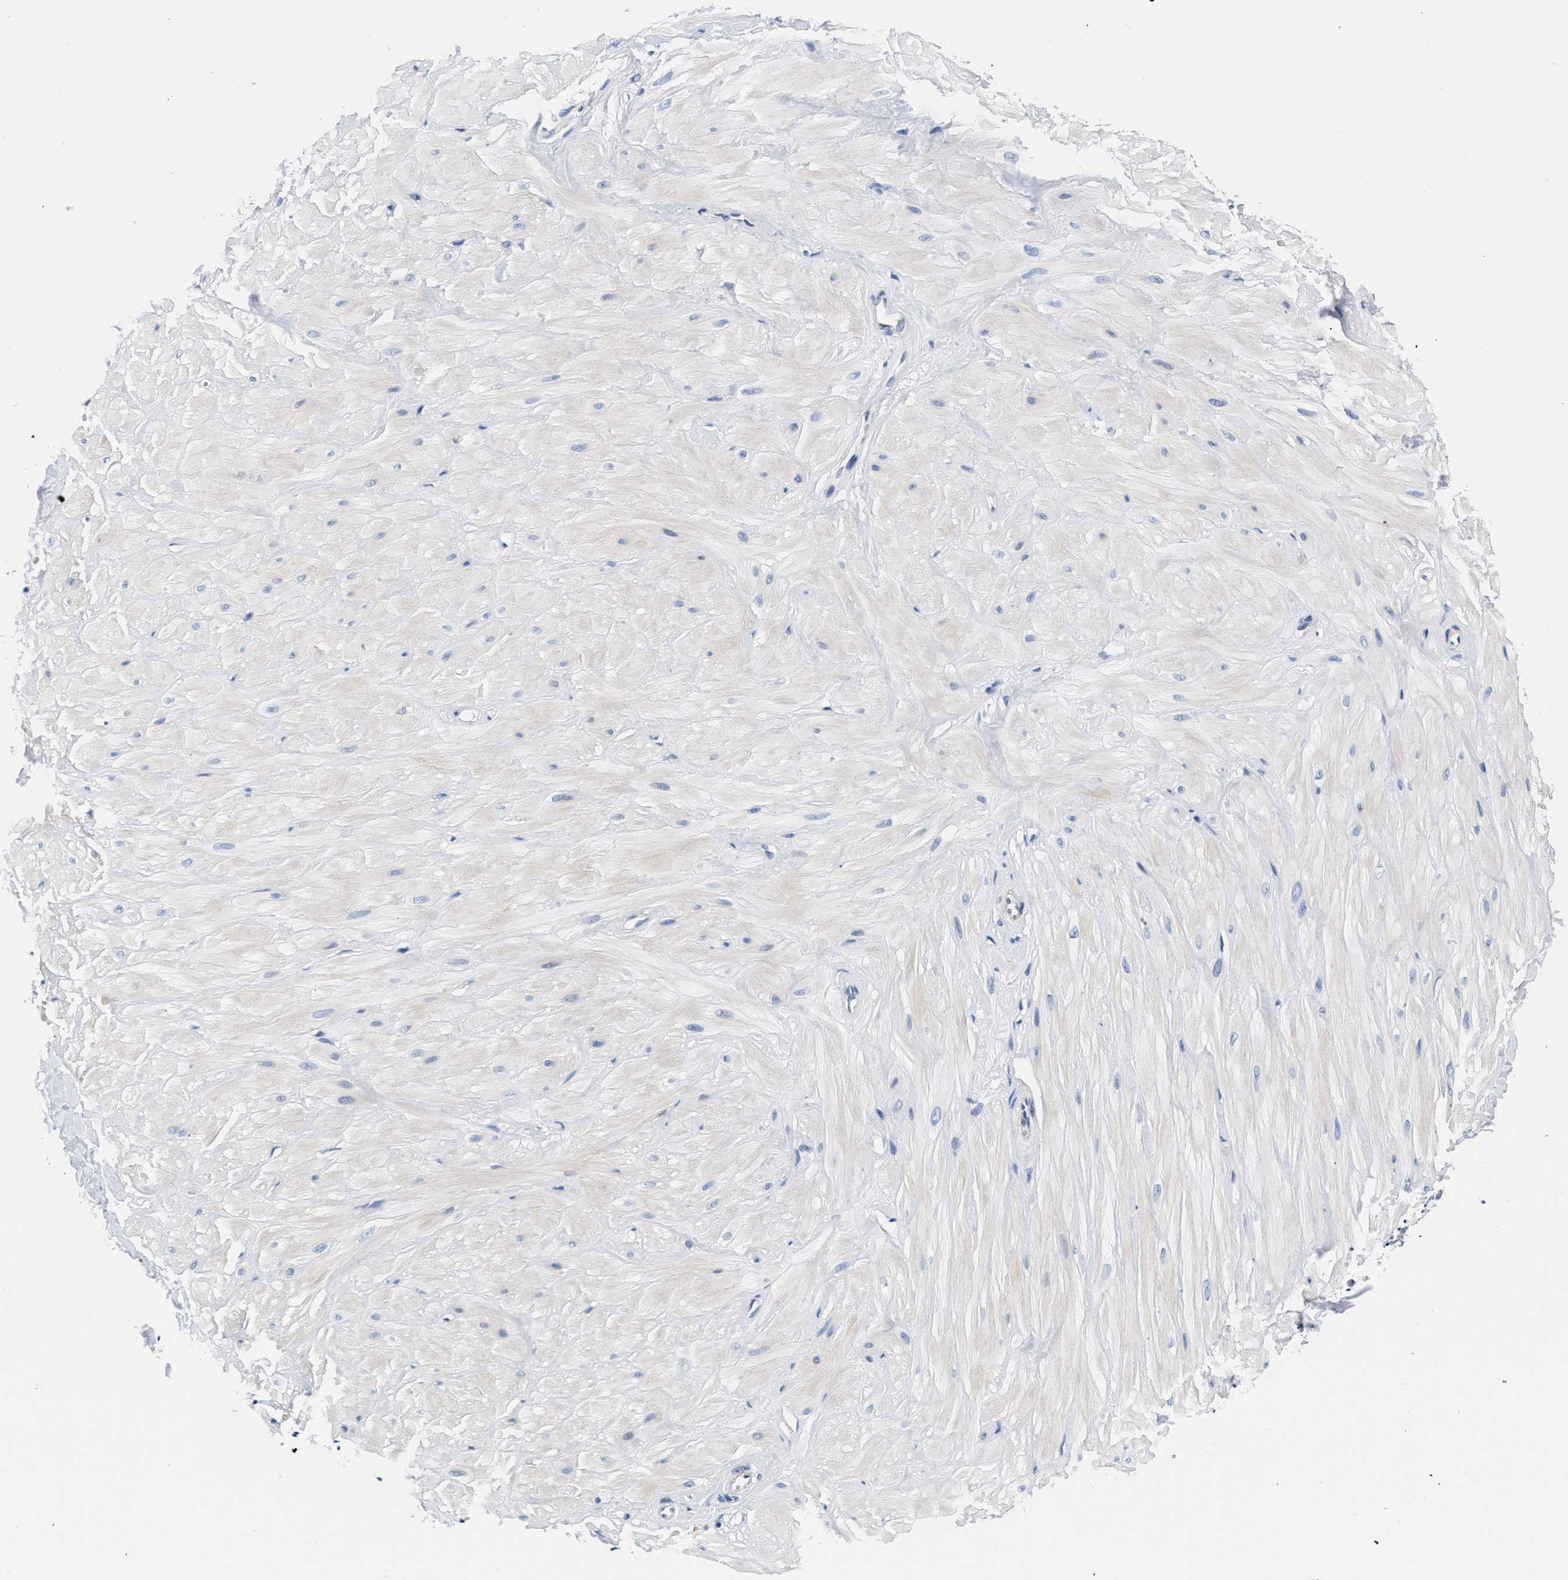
{"staining": {"intensity": "moderate", "quantity": "25%-75%", "location": "cytoplasmic/membranous"}, "tissue": "adipose tissue", "cell_type": "Adipocytes", "image_type": "normal", "snomed": [{"axis": "morphology", "description": "Normal tissue, NOS"}, {"axis": "topography", "description": "Adipose tissue"}, {"axis": "topography", "description": "Vascular tissue"}, {"axis": "topography", "description": "Peripheral nerve tissue"}], "caption": "Immunohistochemical staining of normal human adipose tissue shows 25%-75% levels of moderate cytoplasmic/membranous protein positivity in approximately 25%-75% of adipocytes.", "gene": "TRIM29", "patient": {"sex": "male", "age": 25}}